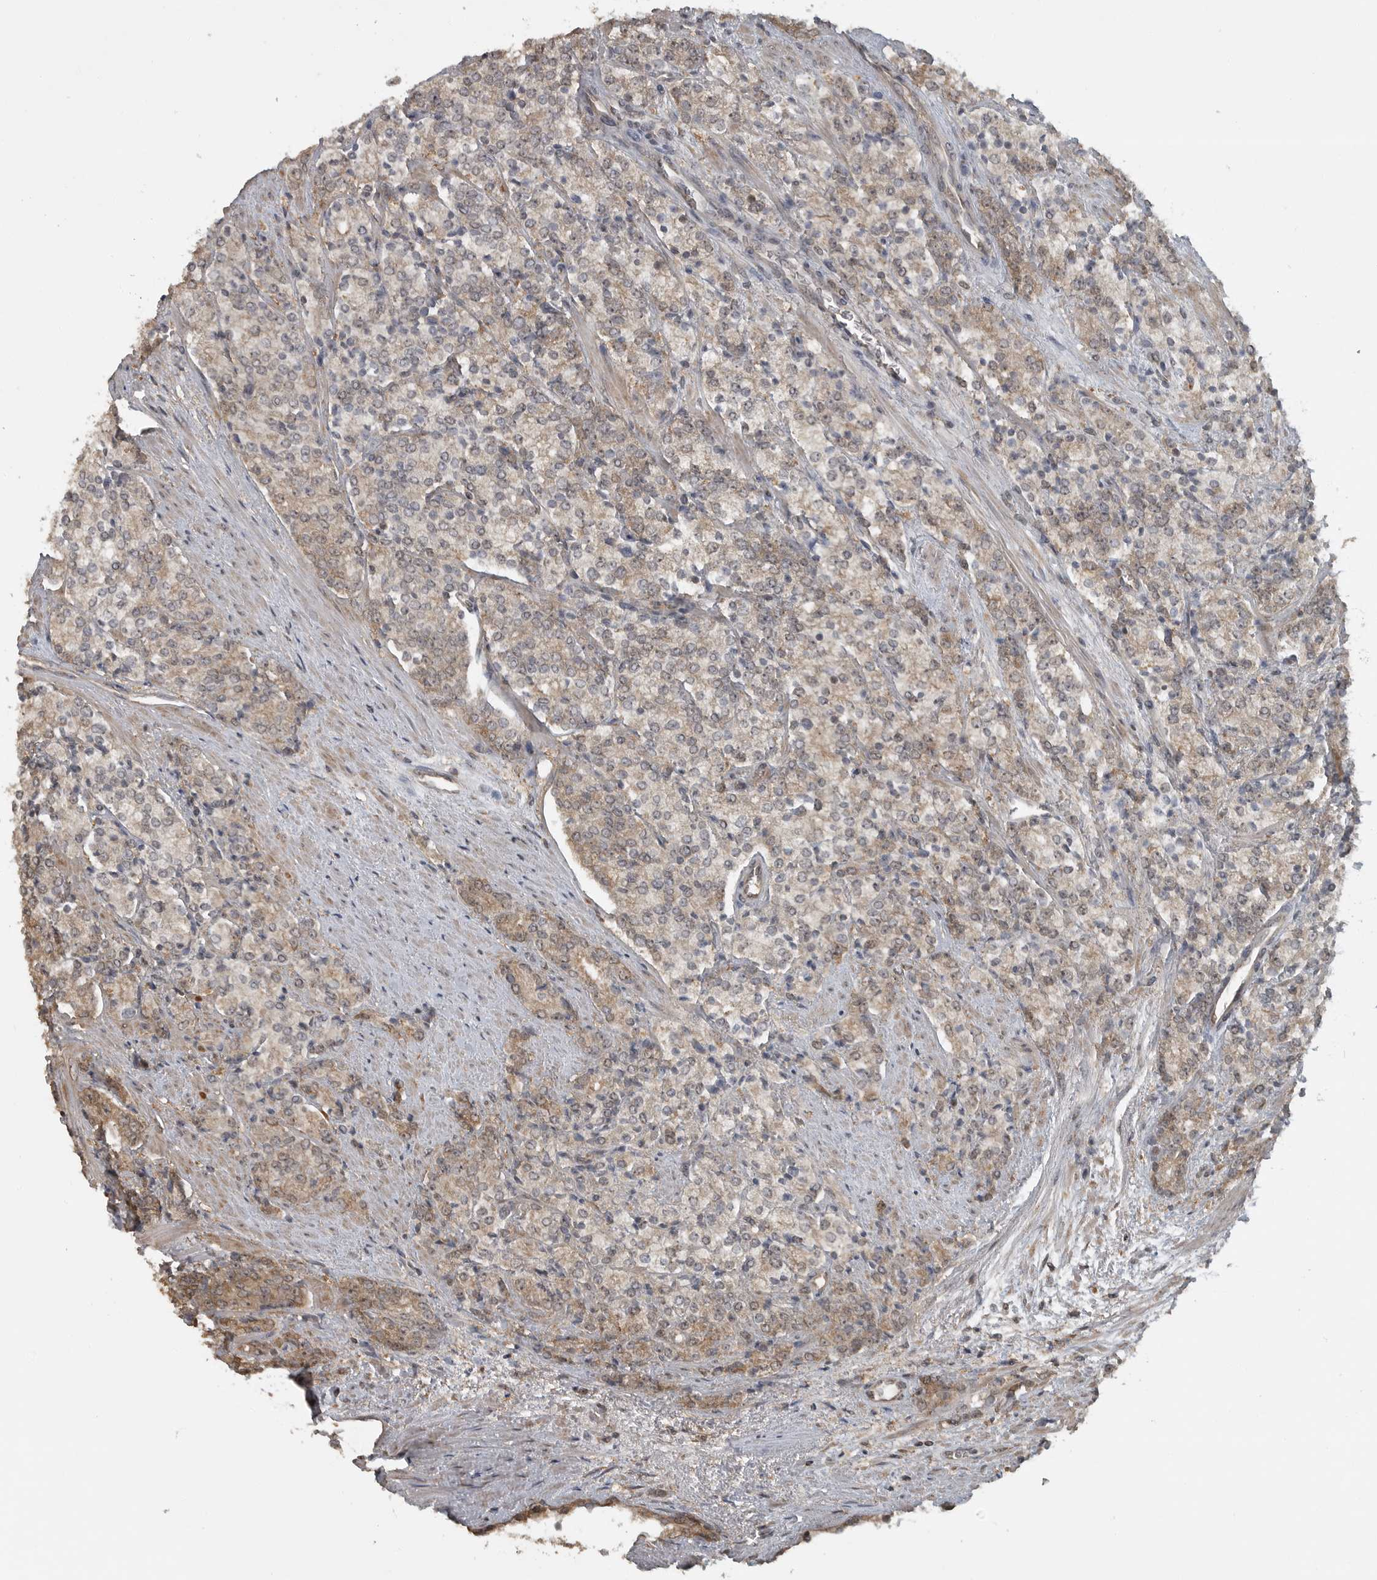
{"staining": {"intensity": "weak", "quantity": ">75%", "location": "cytoplasmic/membranous"}, "tissue": "prostate cancer", "cell_type": "Tumor cells", "image_type": "cancer", "snomed": [{"axis": "morphology", "description": "Adenocarcinoma, High grade"}, {"axis": "topography", "description": "Prostate"}], "caption": "Approximately >75% of tumor cells in adenocarcinoma (high-grade) (prostate) display weak cytoplasmic/membranous protein expression as visualized by brown immunohistochemical staining.", "gene": "LLGL1", "patient": {"sex": "male", "age": 71}}